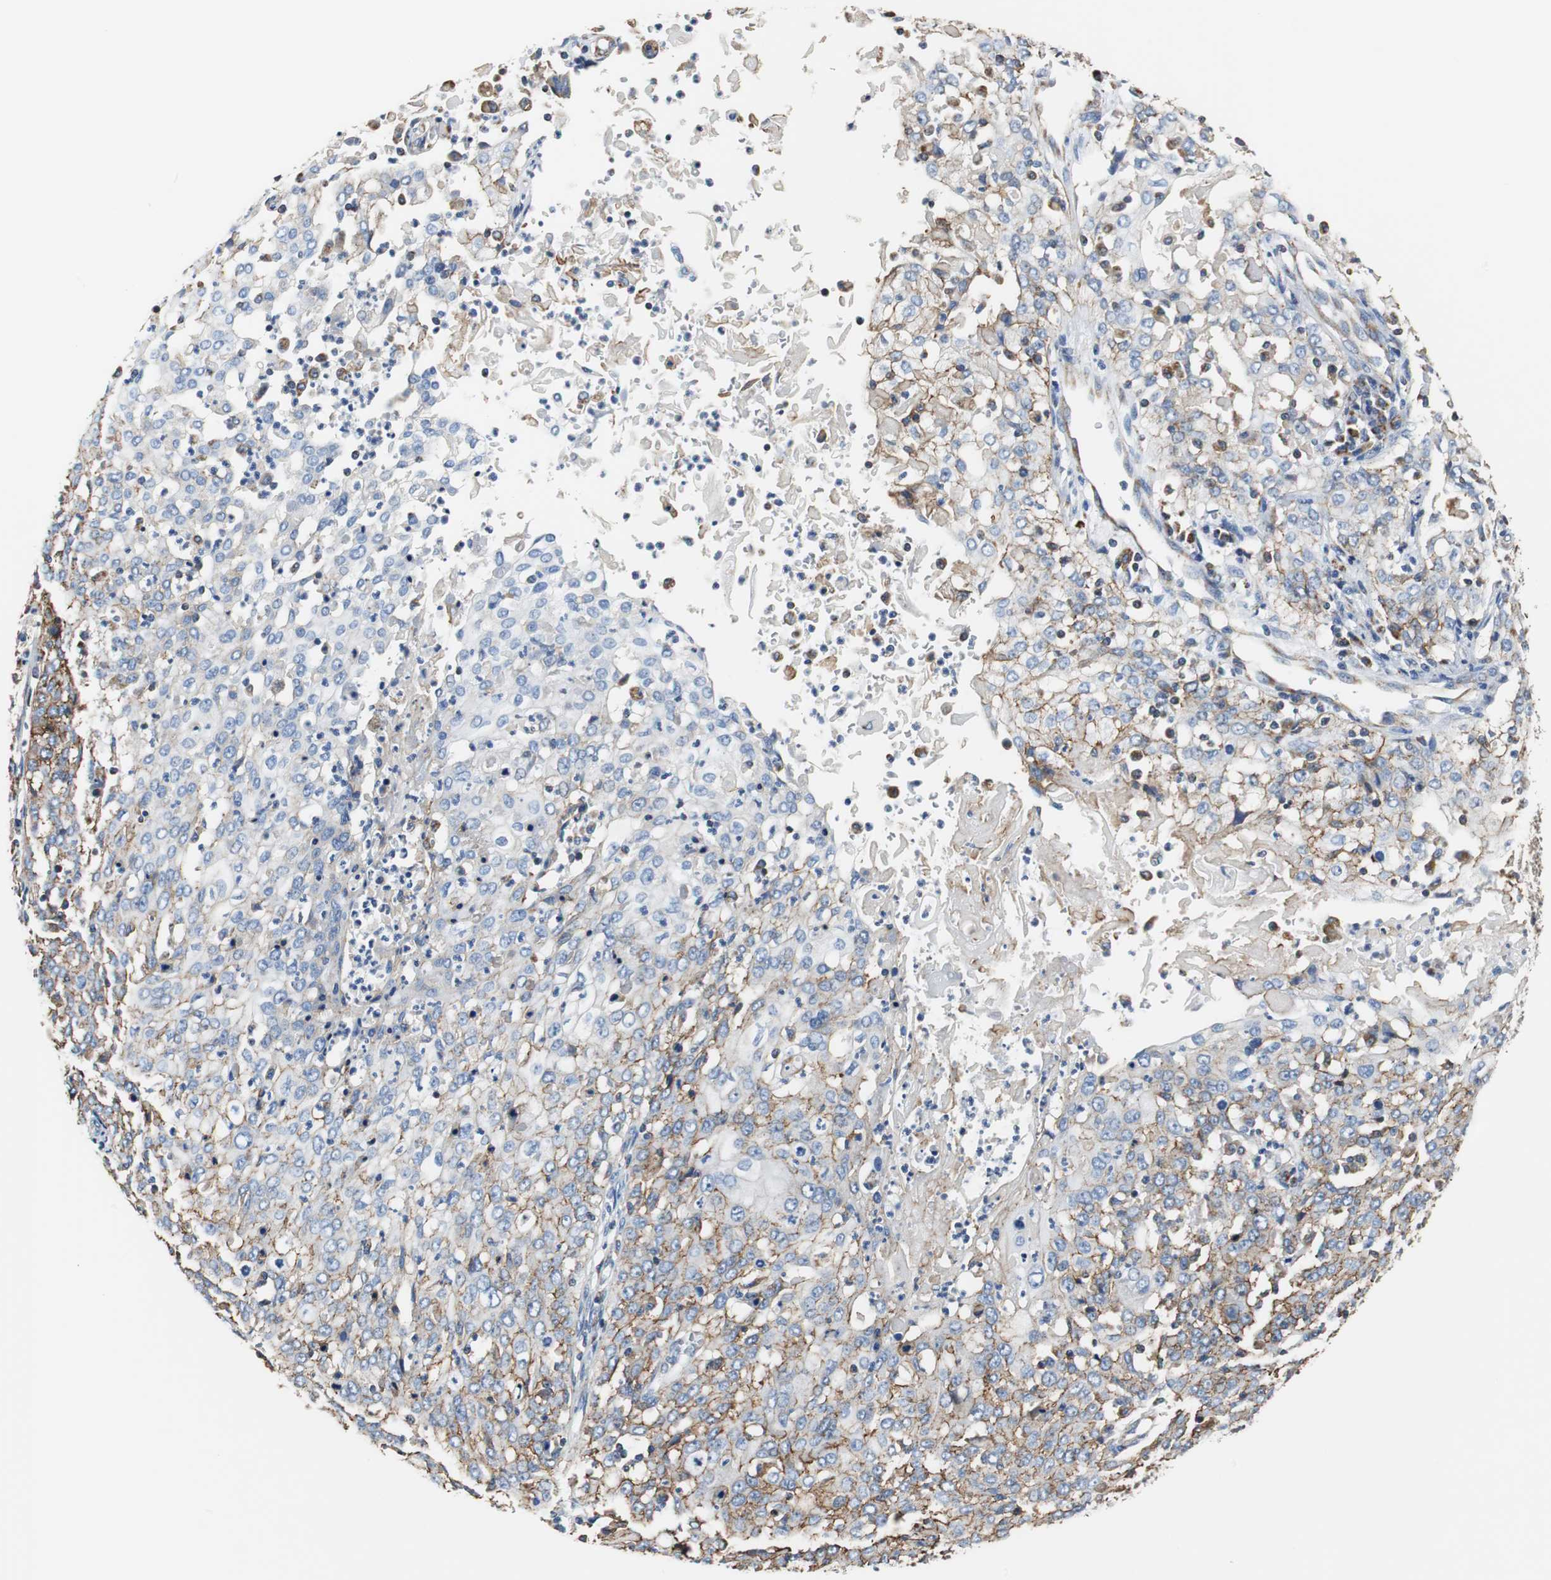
{"staining": {"intensity": "weak", "quantity": "25%-75%", "location": "cytoplasmic/membranous"}, "tissue": "cervical cancer", "cell_type": "Tumor cells", "image_type": "cancer", "snomed": [{"axis": "morphology", "description": "Squamous cell carcinoma, NOS"}, {"axis": "topography", "description": "Cervix"}], "caption": "Weak cytoplasmic/membranous positivity for a protein is present in about 25%-75% of tumor cells of cervical cancer (squamous cell carcinoma) using IHC.", "gene": "PCK1", "patient": {"sex": "female", "age": 39}}